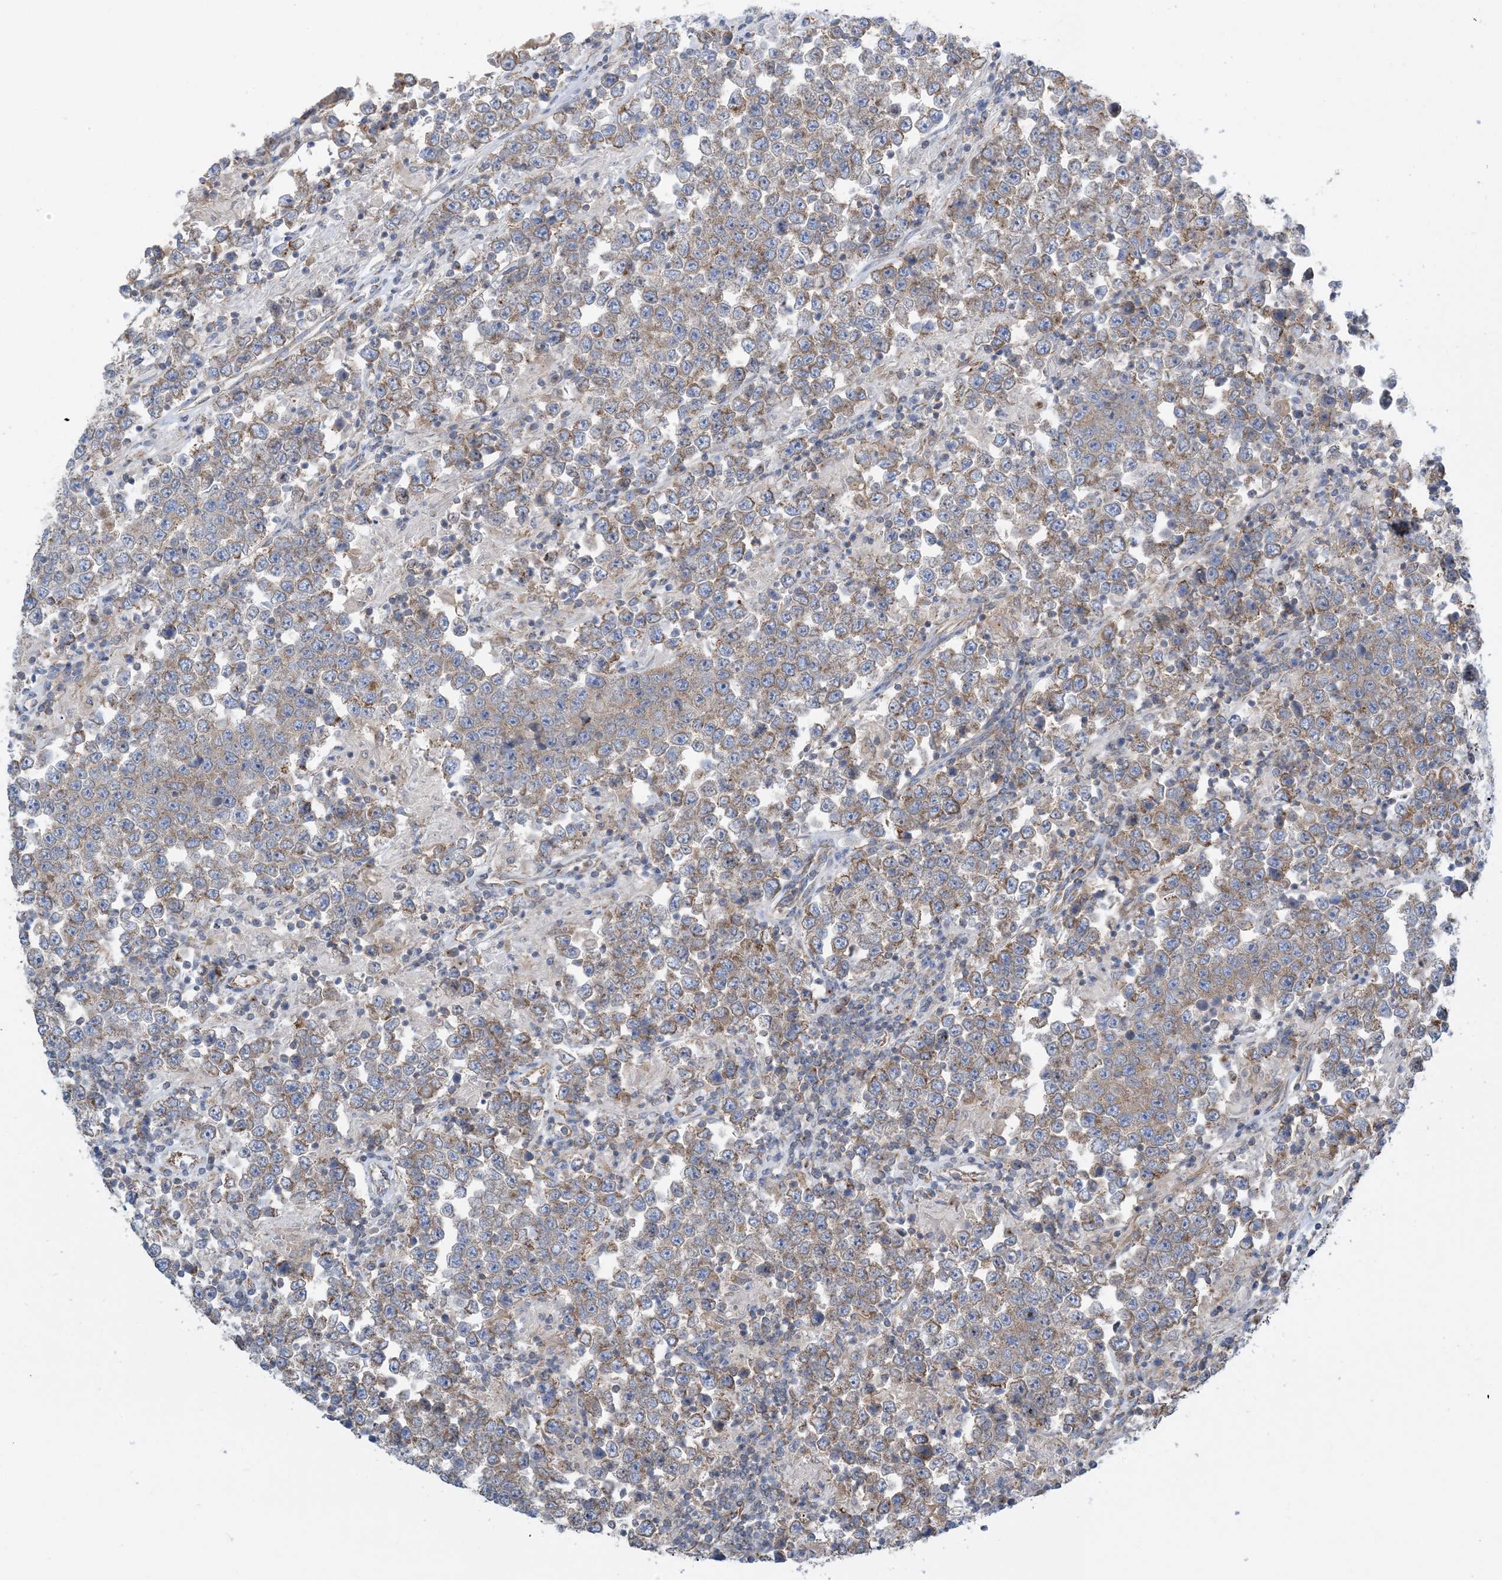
{"staining": {"intensity": "weak", "quantity": ">75%", "location": "cytoplasmic/membranous"}, "tissue": "testis cancer", "cell_type": "Tumor cells", "image_type": "cancer", "snomed": [{"axis": "morphology", "description": "Normal tissue, NOS"}, {"axis": "morphology", "description": "Urothelial carcinoma, High grade"}, {"axis": "morphology", "description": "Seminoma, NOS"}, {"axis": "morphology", "description": "Carcinoma, Embryonal, NOS"}, {"axis": "topography", "description": "Urinary bladder"}, {"axis": "topography", "description": "Testis"}], "caption": "An image of human testis seminoma stained for a protein demonstrates weak cytoplasmic/membranous brown staining in tumor cells.", "gene": "SIDT1", "patient": {"sex": "male", "age": 41}}